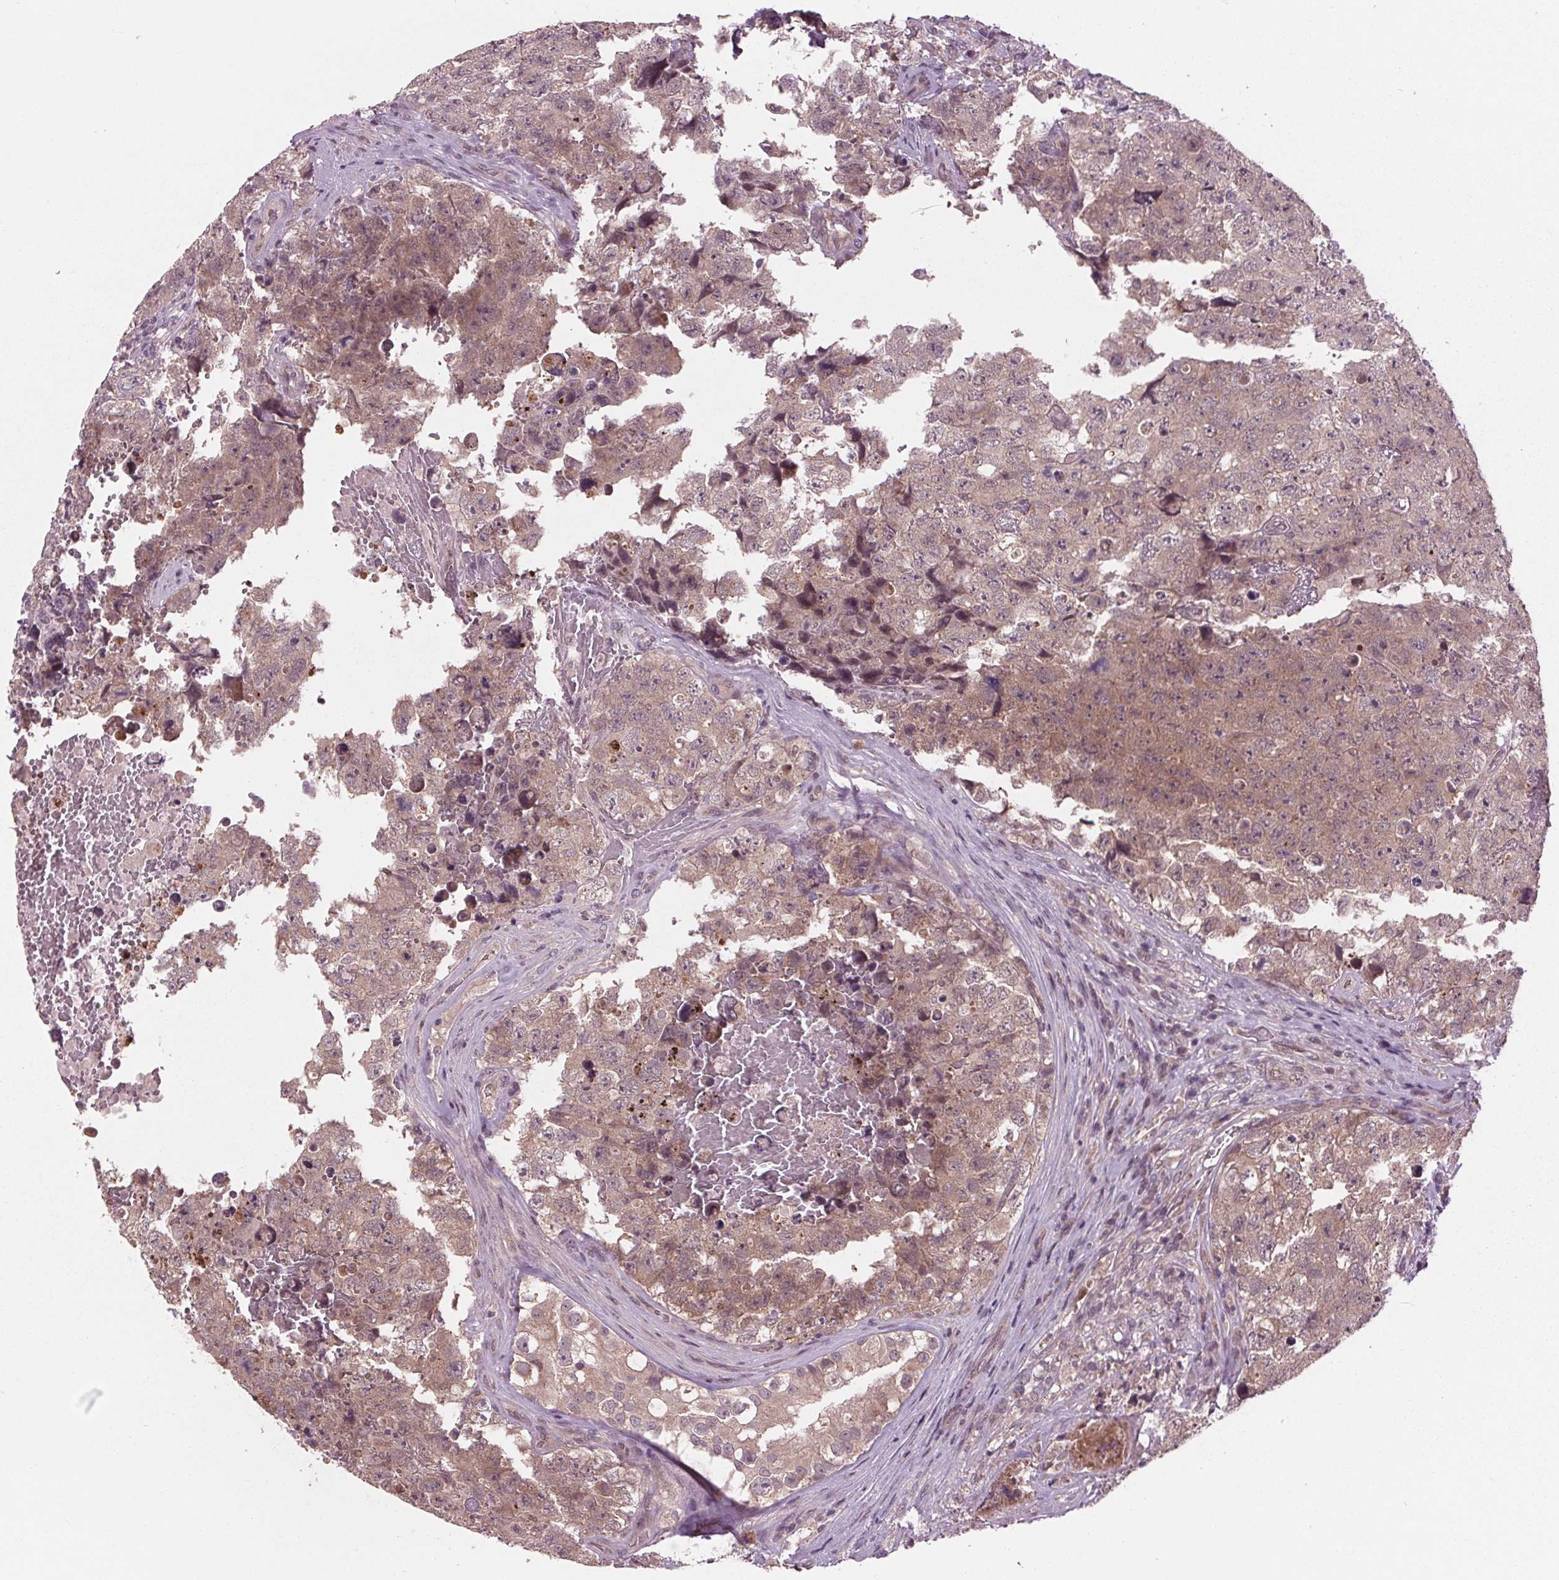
{"staining": {"intensity": "weak", "quantity": ">75%", "location": "cytoplasmic/membranous"}, "tissue": "testis cancer", "cell_type": "Tumor cells", "image_type": "cancer", "snomed": [{"axis": "morphology", "description": "Carcinoma, Embryonal, NOS"}, {"axis": "topography", "description": "Testis"}], "caption": "Testis embryonal carcinoma stained for a protein reveals weak cytoplasmic/membranous positivity in tumor cells.", "gene": "MAPK8", "patient": {"sex": "male", "age": 18}}